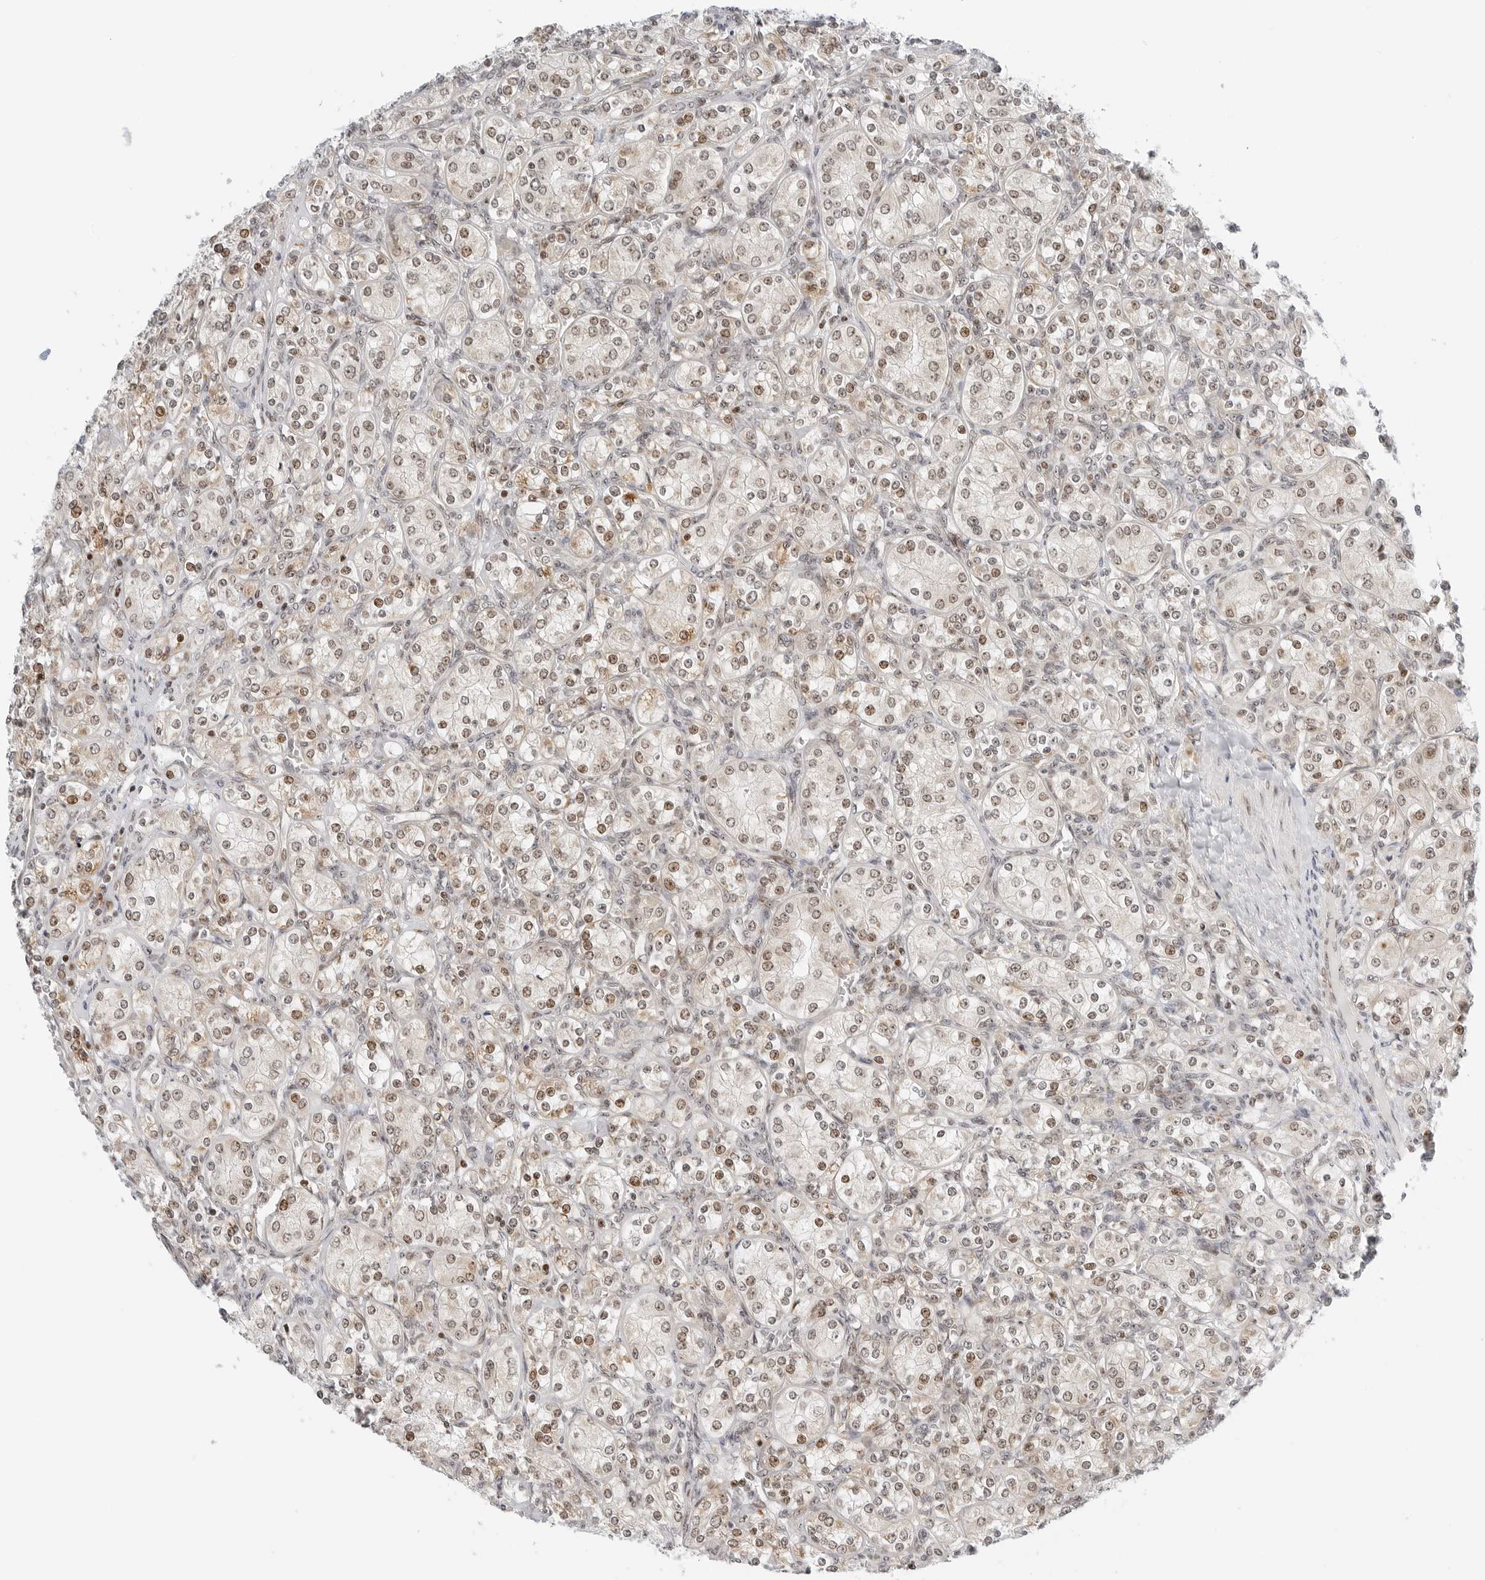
{"staining": {"intensity": "moderate", "quantity": ">75%", "location": "cytoplasmic/membranous,nuclear"}, "tissue": "renal cancer", "cell_type": "Tumor cells", "image_type": "cancer", "snomed": [{"axis": "morphology", "description": "Adenocarcinoma, NOS"}, {"axis": "topography", "description": "Kidney"}], "caption": "A medium amount of moderate cytoplasmic/membranous and nuclear staining is present in approximately >75% of tumor cells in renal adenocarcinoma tissue. The staining was performed using DAB (3,3'-diaminobenzidine), with brown indicating positive protein expression. Nuclei are stained blue with hematoxylin.", "gene": "RIMKLA", "patient": {"sex": "male", "age": 77}}